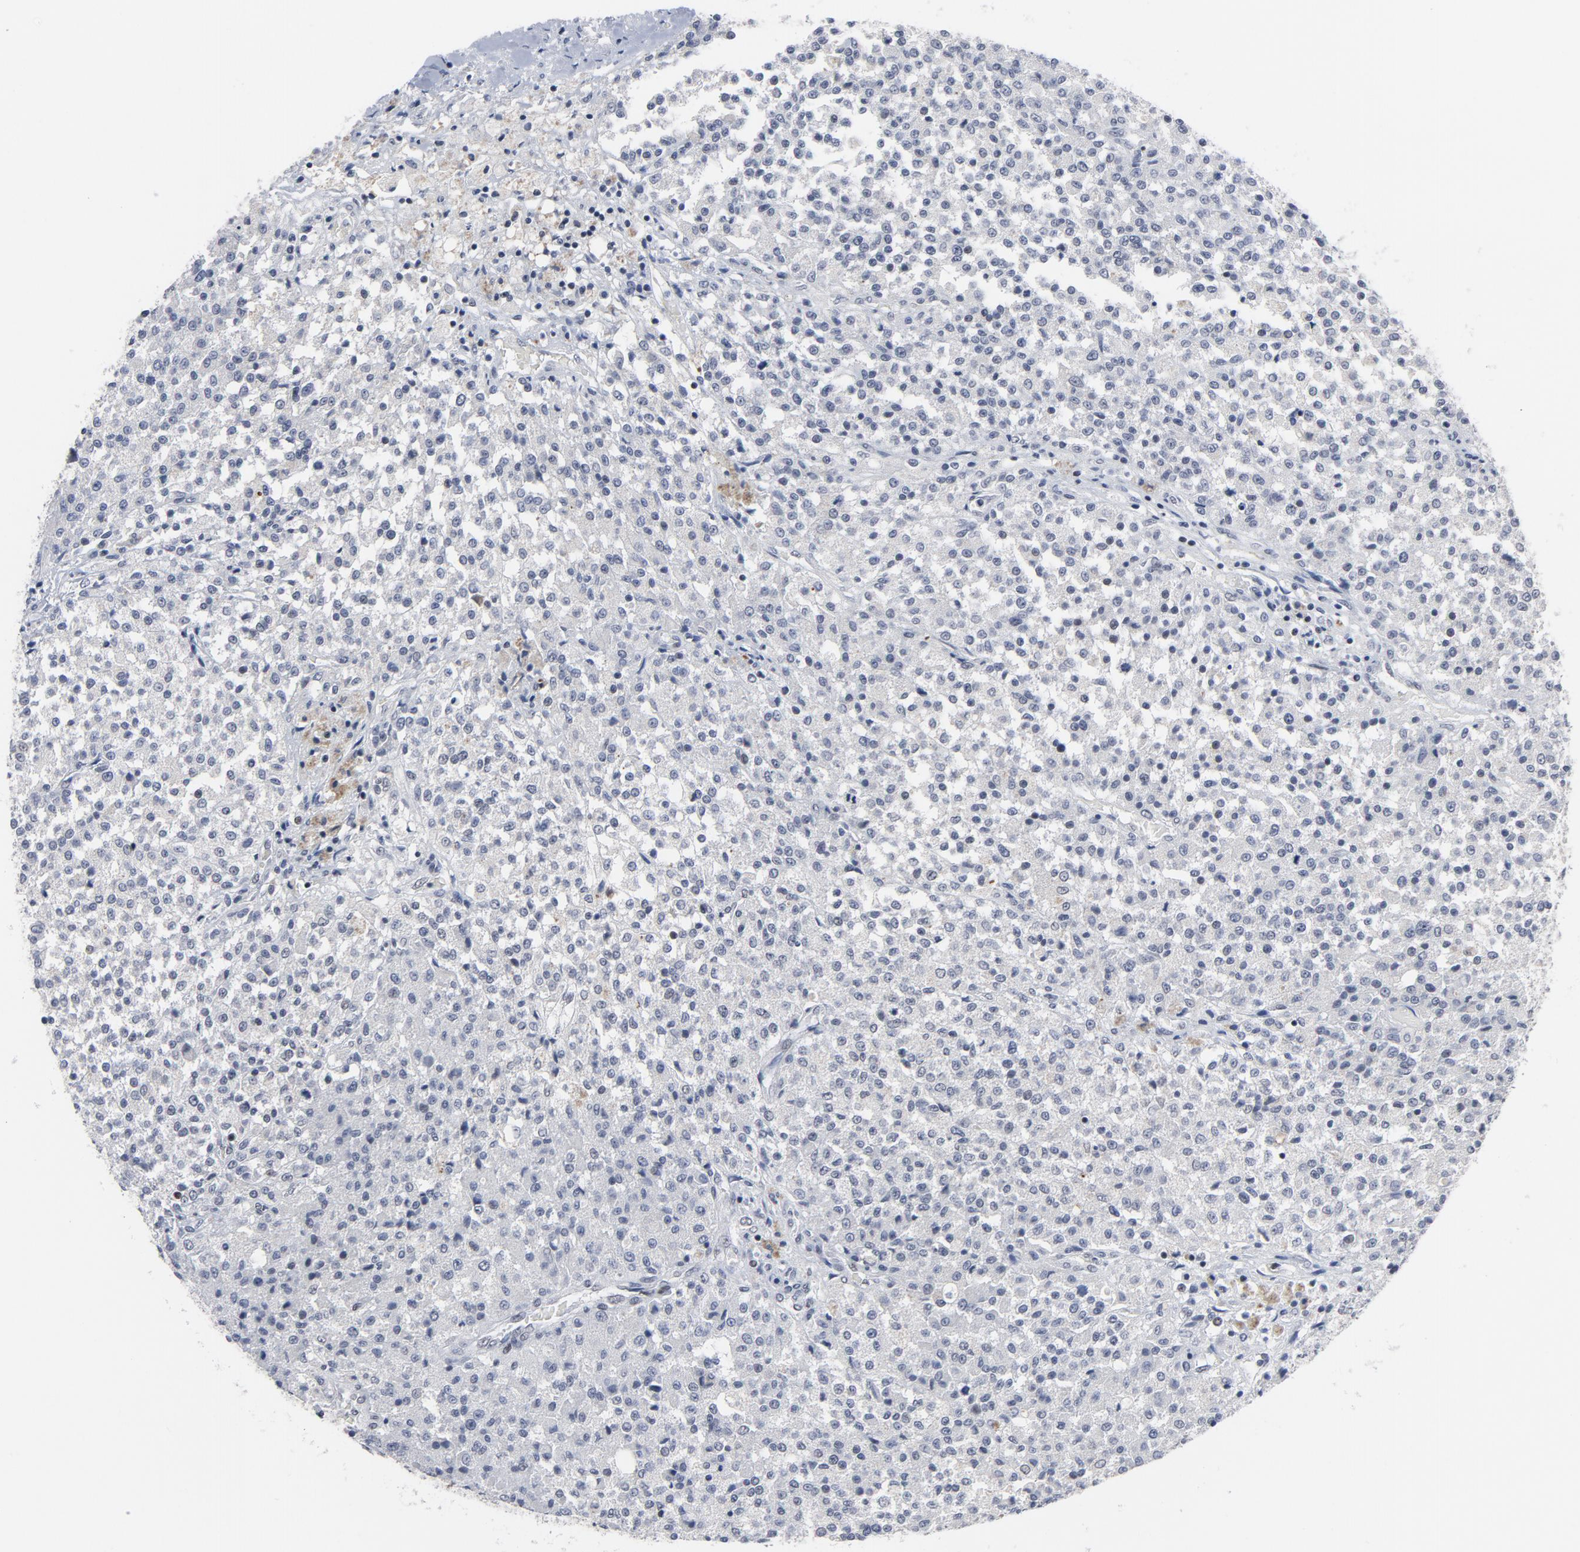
{"staining": {"intensity": "negative", "quantity": "none", "location": "none"}, "tissue": "testis cancer", "cell_type": "Tumor cells", "image_type": "cancer", "snomed": [{"axis": "morphology", "description": "Seminoma, NOS"}, {"axis": "topography", "description": "Testis"}], "caption": "A histopathology image of human testis seminoma is negative for staining in tumor cells. (DAB (3,3'-diaminobenzidine) immunohistochemistry (IHC), high magnification).", "gene": "GABPA", "patient": {"sex": "male", "age": 59}}